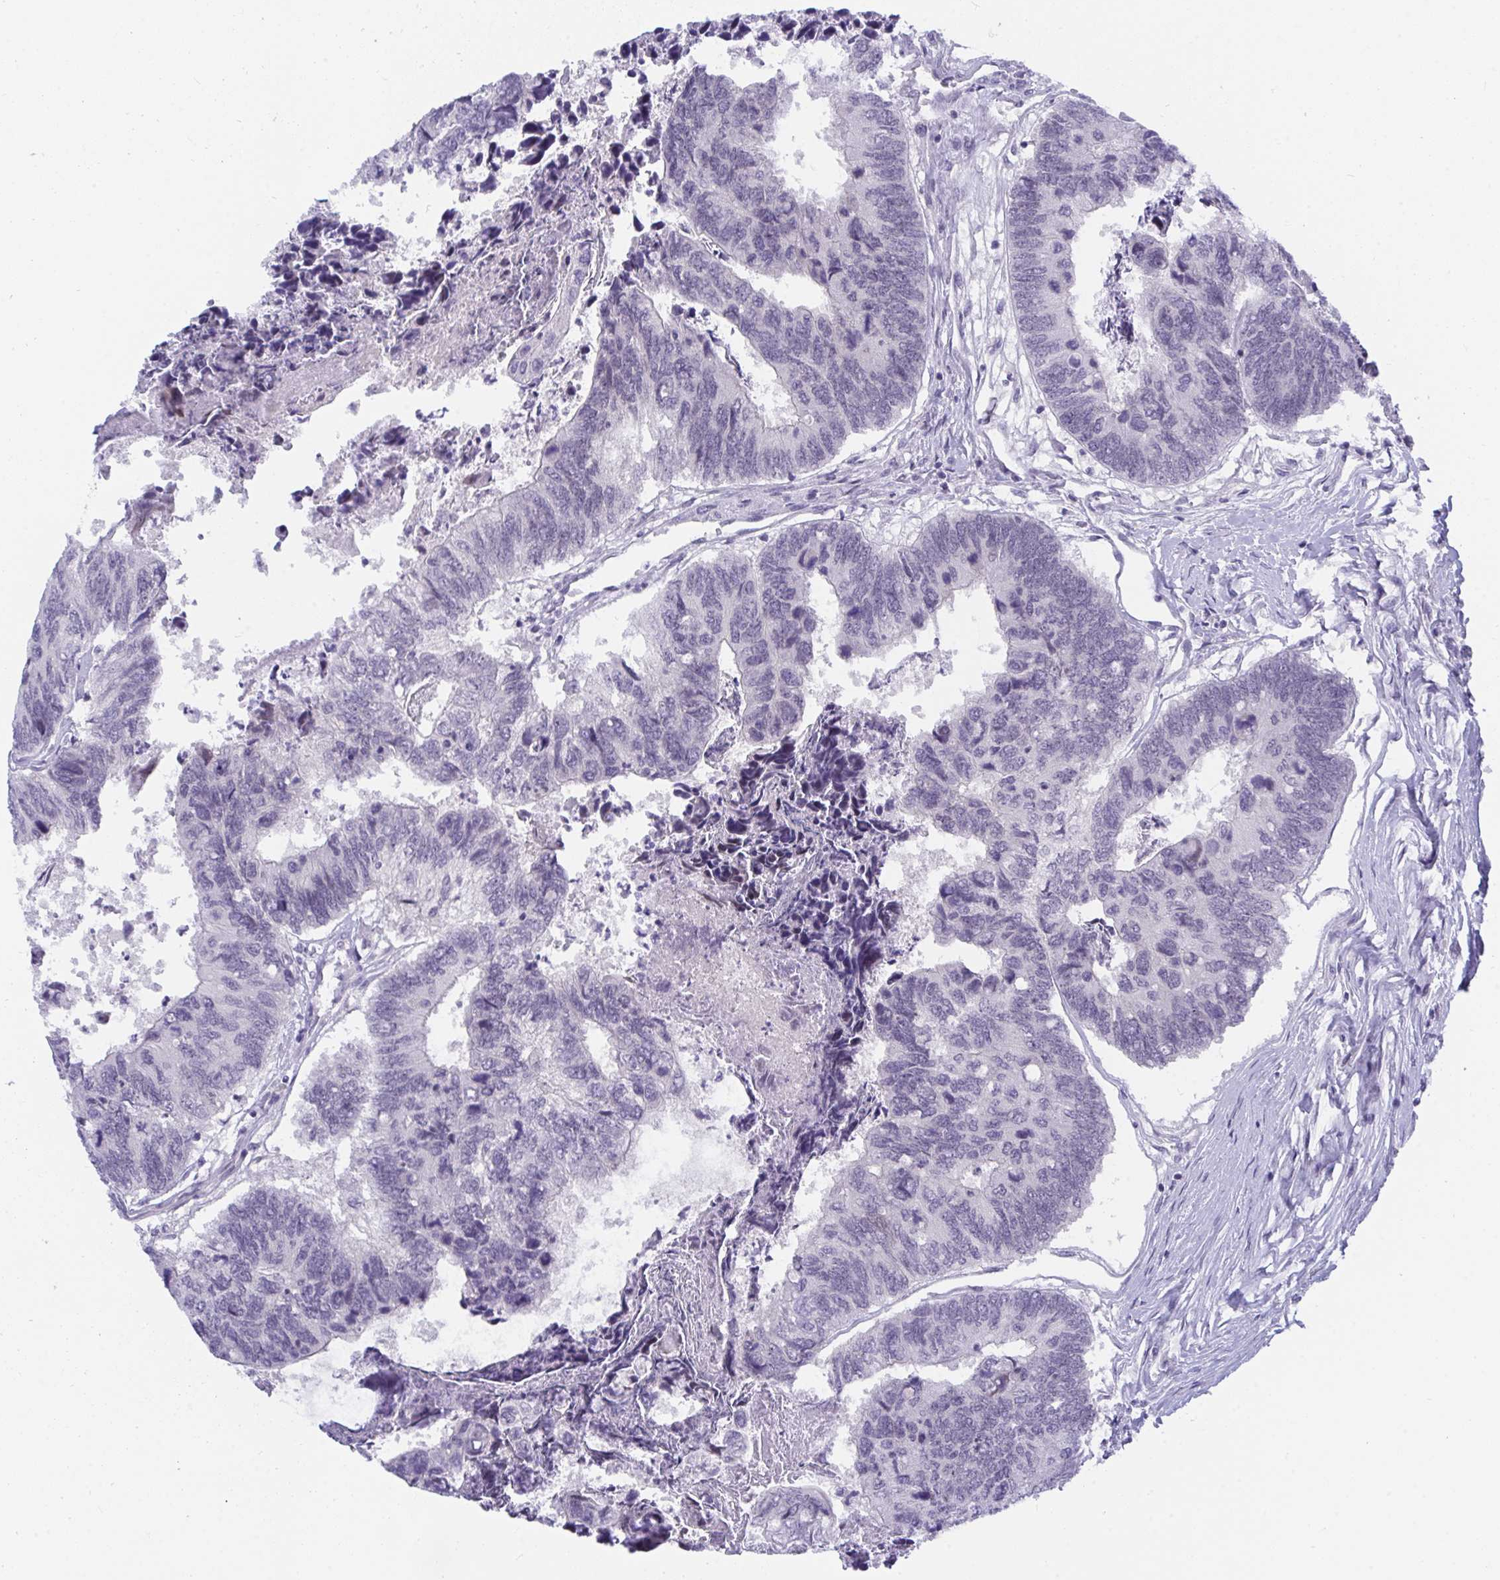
{"staining": {"intensity": "negative", "quantity": "none", "location": "none"}, "tissue": "colorectal cancer", "cell_type": "Tumor cells", "image_type": "cancer", "snomed": [{"axis": "morphology", "description": "Adenocarcinoma, NOS"}, {"axis": "topography", "description": "Colon"}], "caption": "This is an immunohistochemistry image of colorectal cancer. There is no staining in tumor cells.", "gene": "BMAL2", "patient": {"sex": "female", "age": 67}}